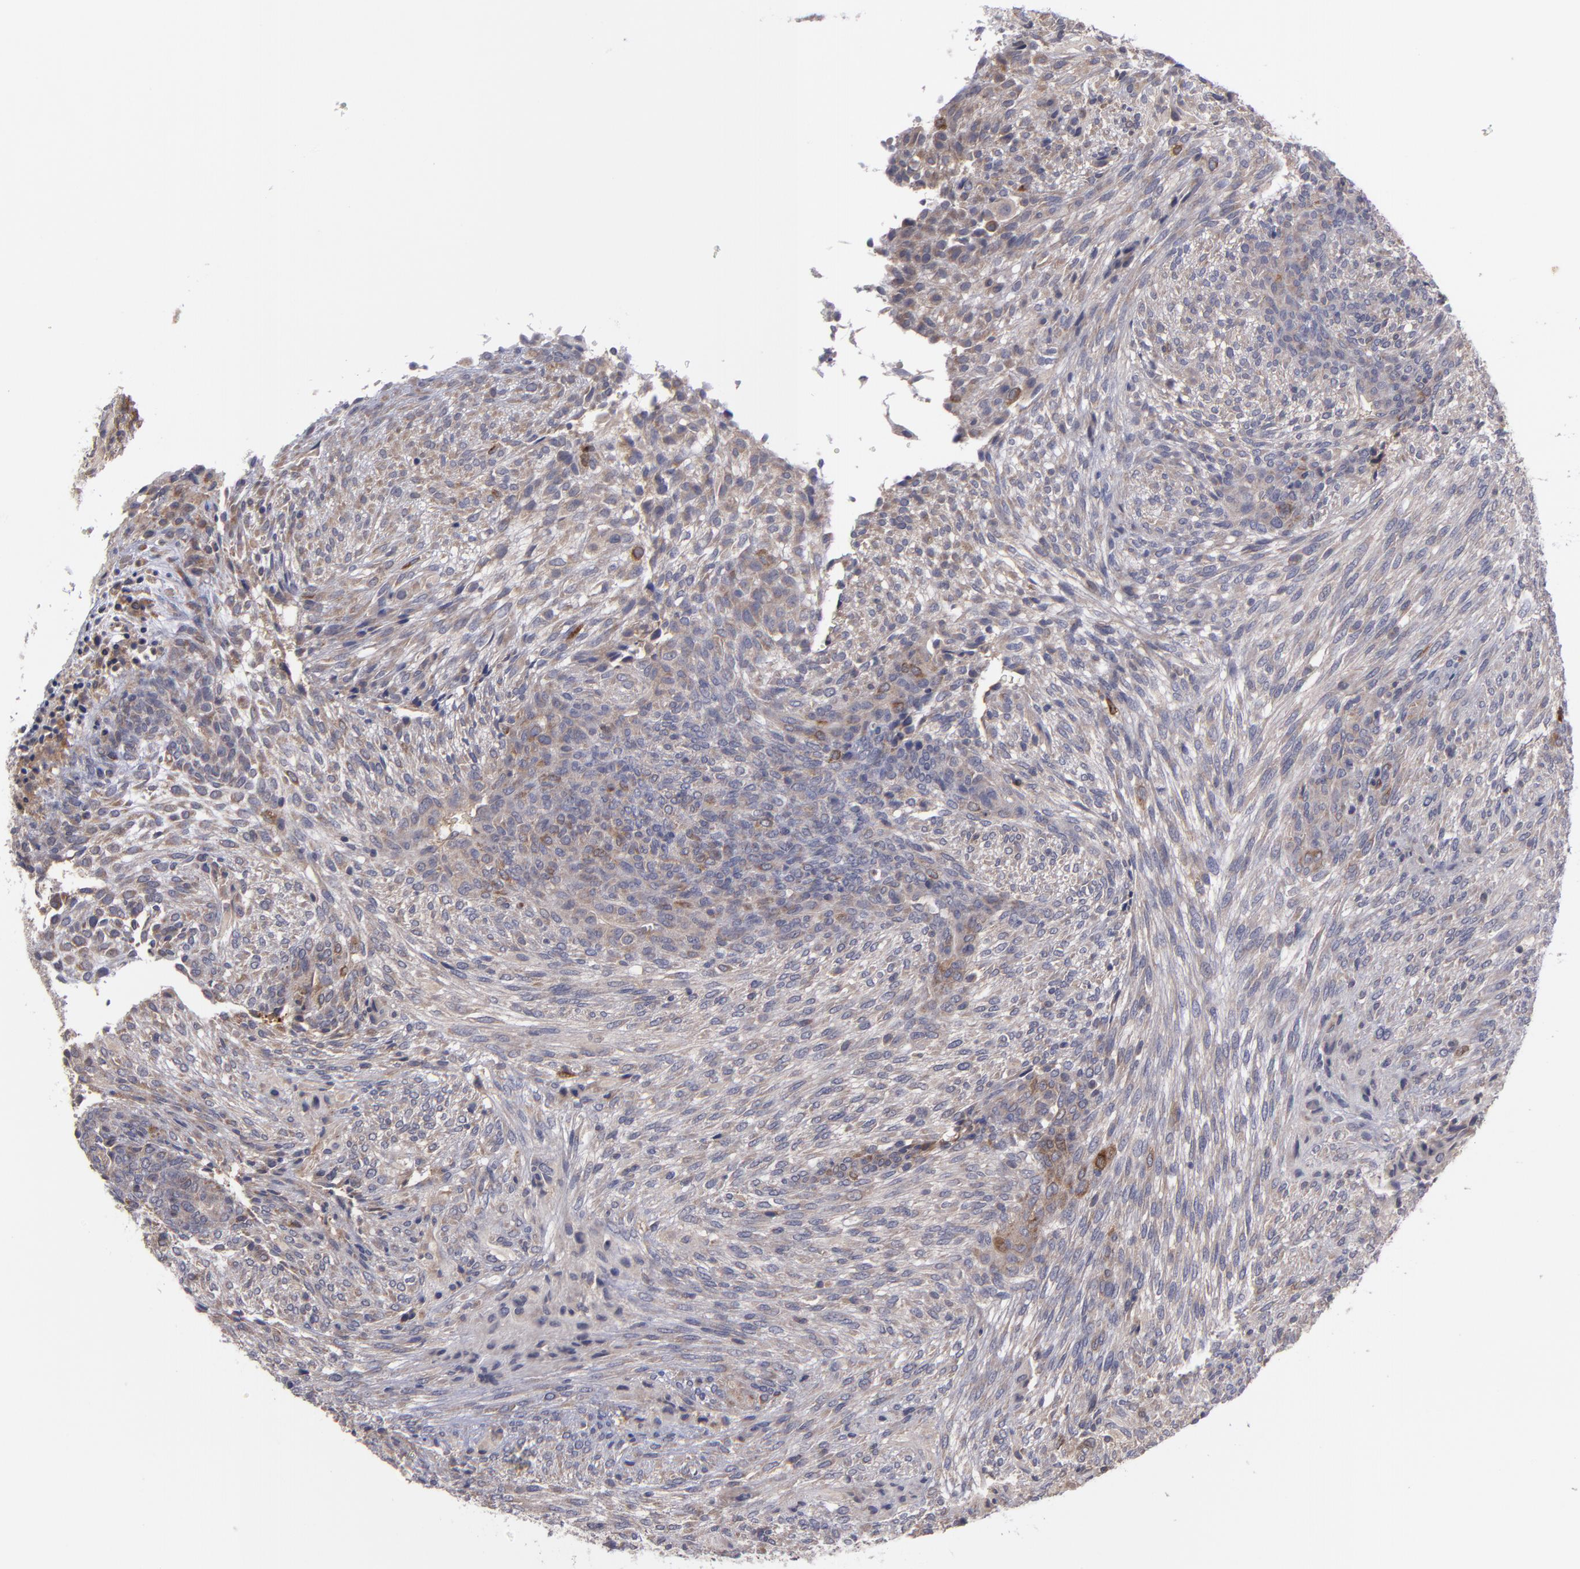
{"staining": {"intensity": "weak", "quantity": ">75%", "location": "cytoplasmic/membranous"}, "tissue": "glioma", "cell_type": "Tumor cells", "image_type": "cancer", "snomed": [{"axis": "morphology", "description": "Glioma, malignant, High grade"}, {"axis": "topography", "description": "Cerebral cortex"}], "caption": "A low amount of weak cytoplasmic/membranous positivity is appreciated in about >75% of tumor cells in malignant high-grade glioma tissue.", "gene": "MMP11", "patient": {"sex": "female", "age": 55}}